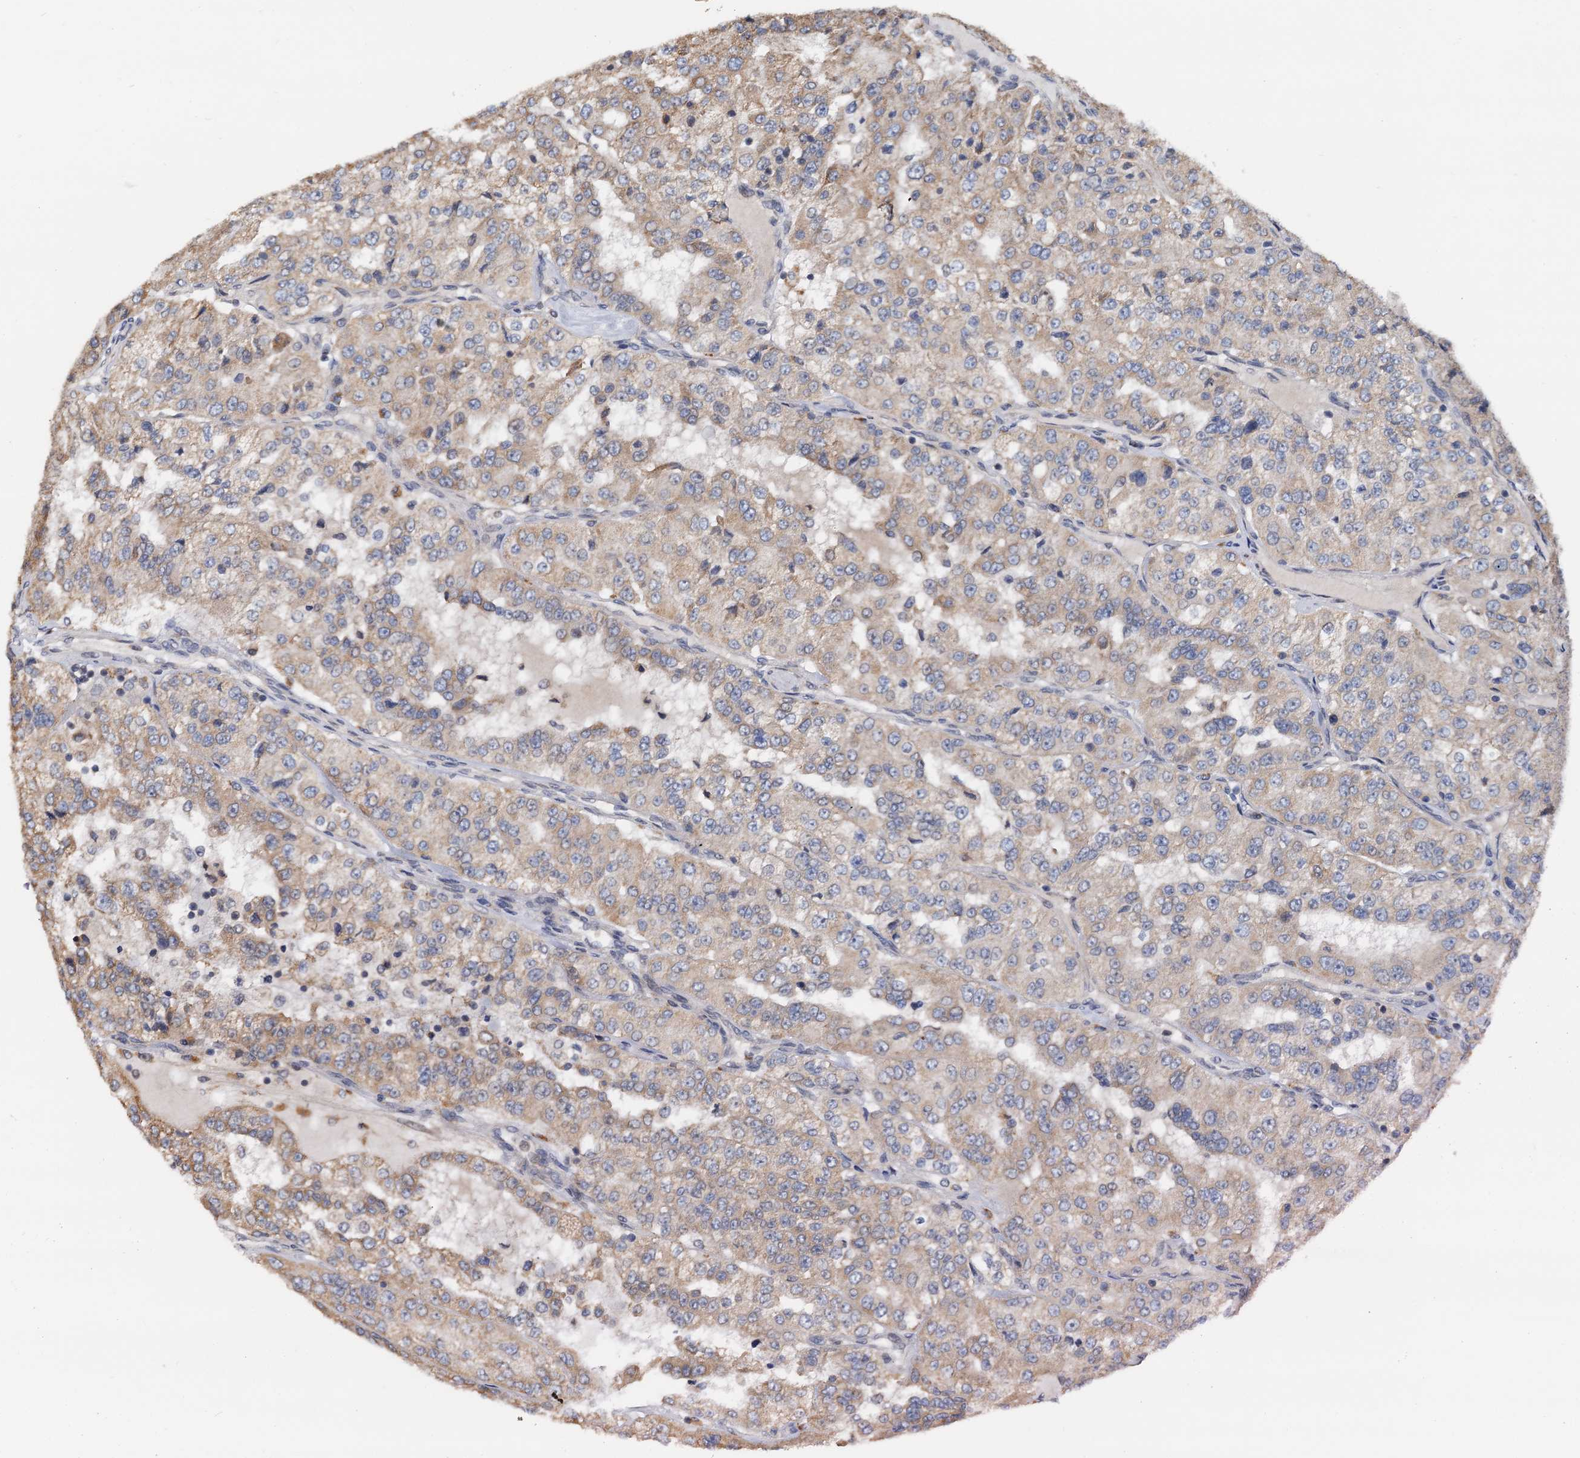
{"staining": {"intensity": "weak", "quantity": "25%-75%", "location": "cytoplasmic/membranous"}, "tissue": "renal cancer", "cell_type": "Tumor cells", "image_type": "cancer", "snomed": [{"axis": "morphology", "description": "Adenocarcinoma, NOS"}, {"axis": "topography", "description": "Kidney"}], "caption": "A high-resolution micrograph shows immunohistochemistry staining of renal adenocarcinoma, which reveals weak cytoplasmic/membranous staining in about 25%-75% of tumor cells.", "gene": "MCMBP", "patient": {"sex": "female", "age": 63}}